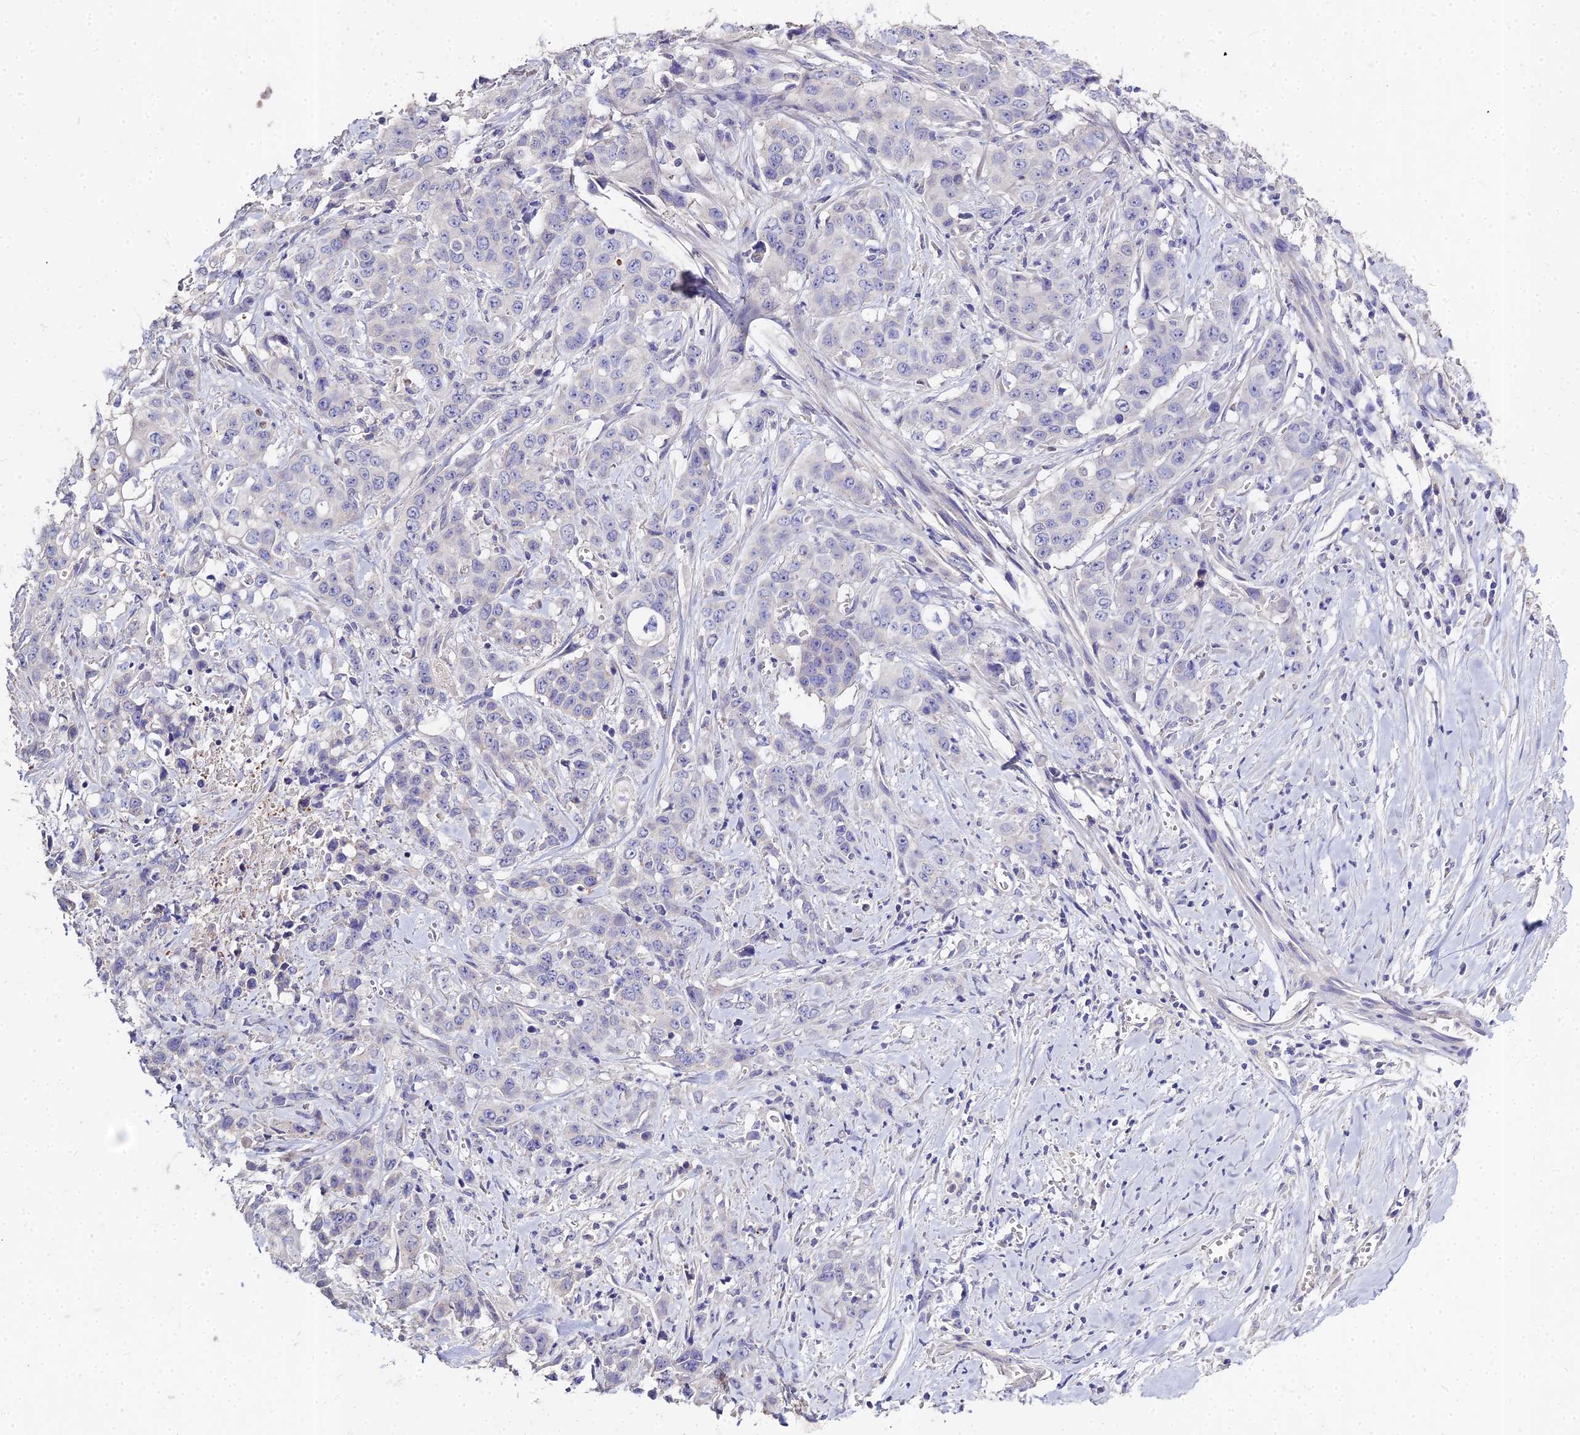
{"staining": {"intensity": "negative", "quantity": "none", "location": "none"}, "tissue": "stomach cancer", "cell_type": "Tumor cells", "image_type": "cancer", "snomed": [{"axis": "morphology", "description": "Adenocarcinoma, NOS"}, {"axis": "topography", "description": "Stomach, upper"}], "caption": "Human adenocarcinoma (stomach) stained for a protein using immunohistochemistry exhibits no staining in tumor cells.", "gene": "GLYAT", "patient": {"sex": "male", "age": 62}}